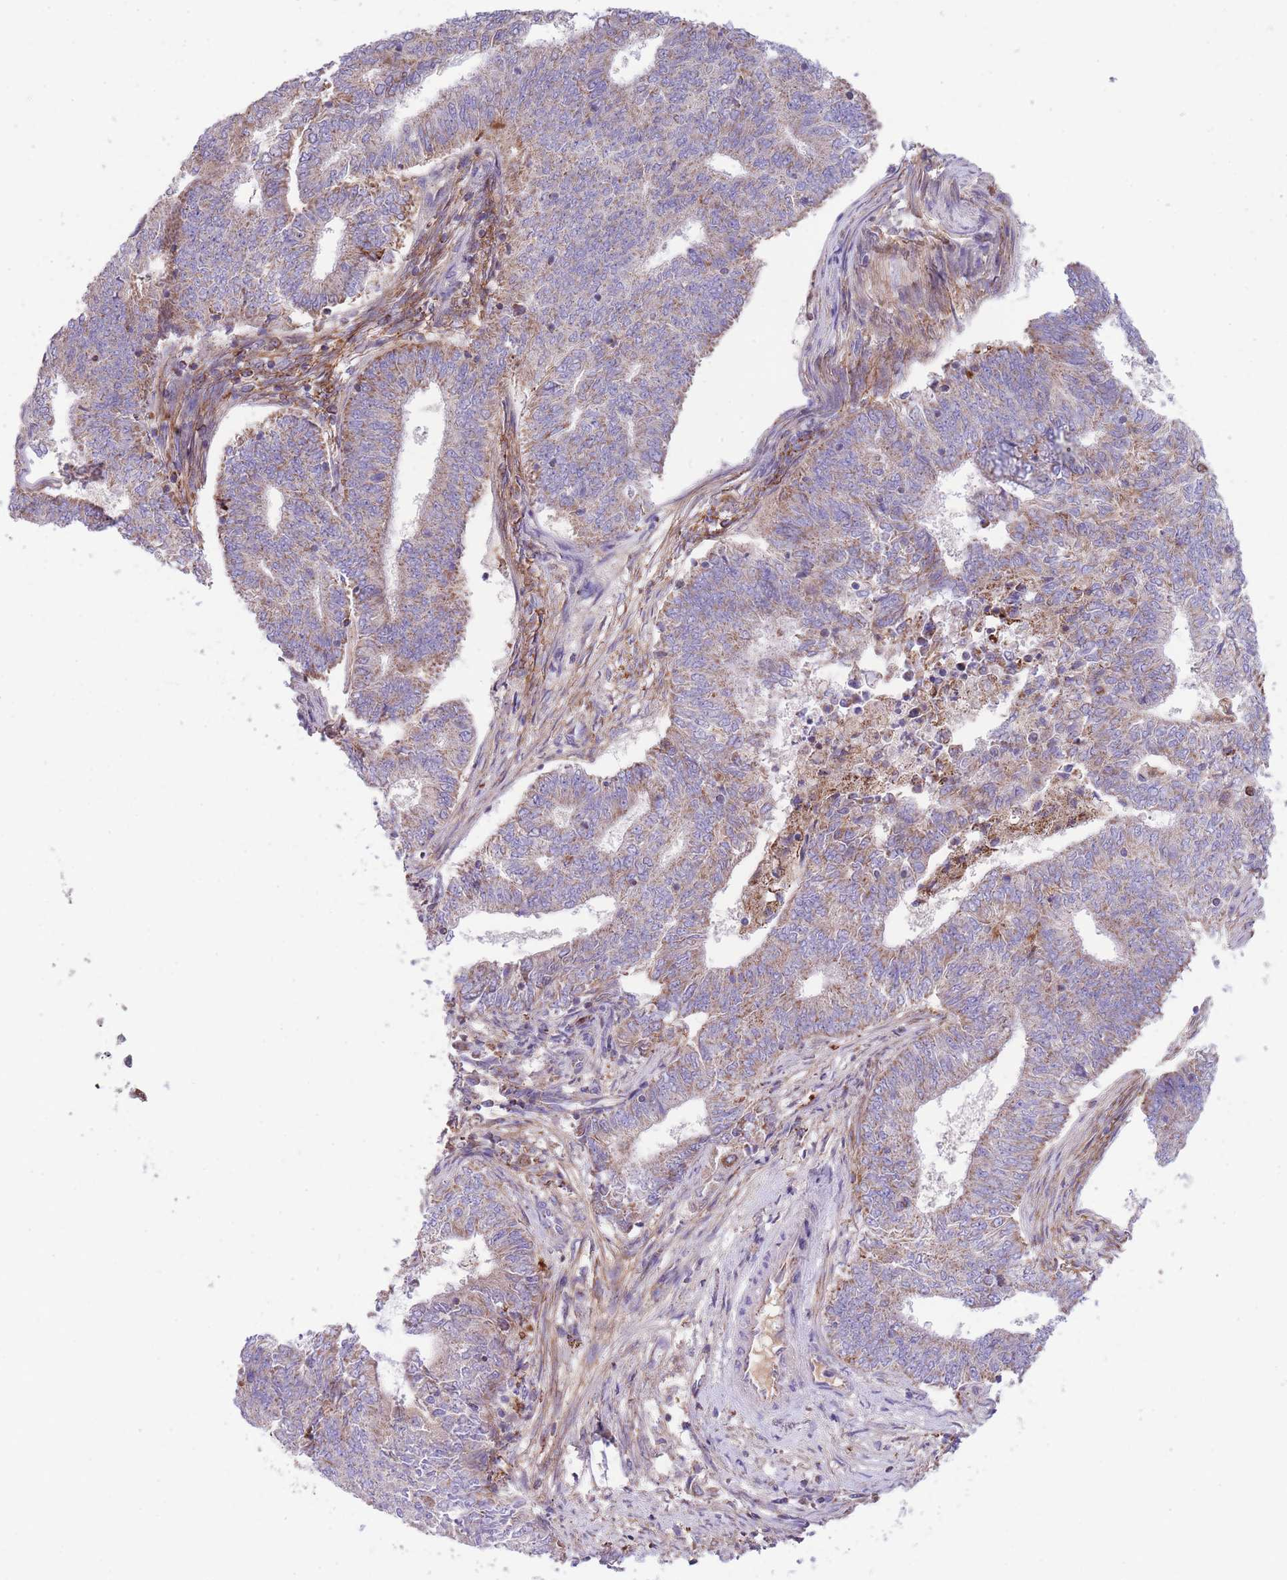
{"staining": {"intensity": "moderate", "quantity": "<25%", "location": "cytoplasmic/membranous"}, "tissue": "endometrial cancer", "cell_type": "Tumor cells", "image_type": "cancer", "snomed": [{"axis": "morphology", "description": "Adenocarcinoma, NOS"}, {"axis": "topography", "description": "Endometrium"}], "caption": "The image demonstrates immunohistochemical staining of endometrial cancer (adenocarcinoma). There is moderate cytoplasmic/membranous positivity is present in about <25% of tumor cells.", "gene": "ST3GAL3", "patient": {"sex": "female", "age": 62}}